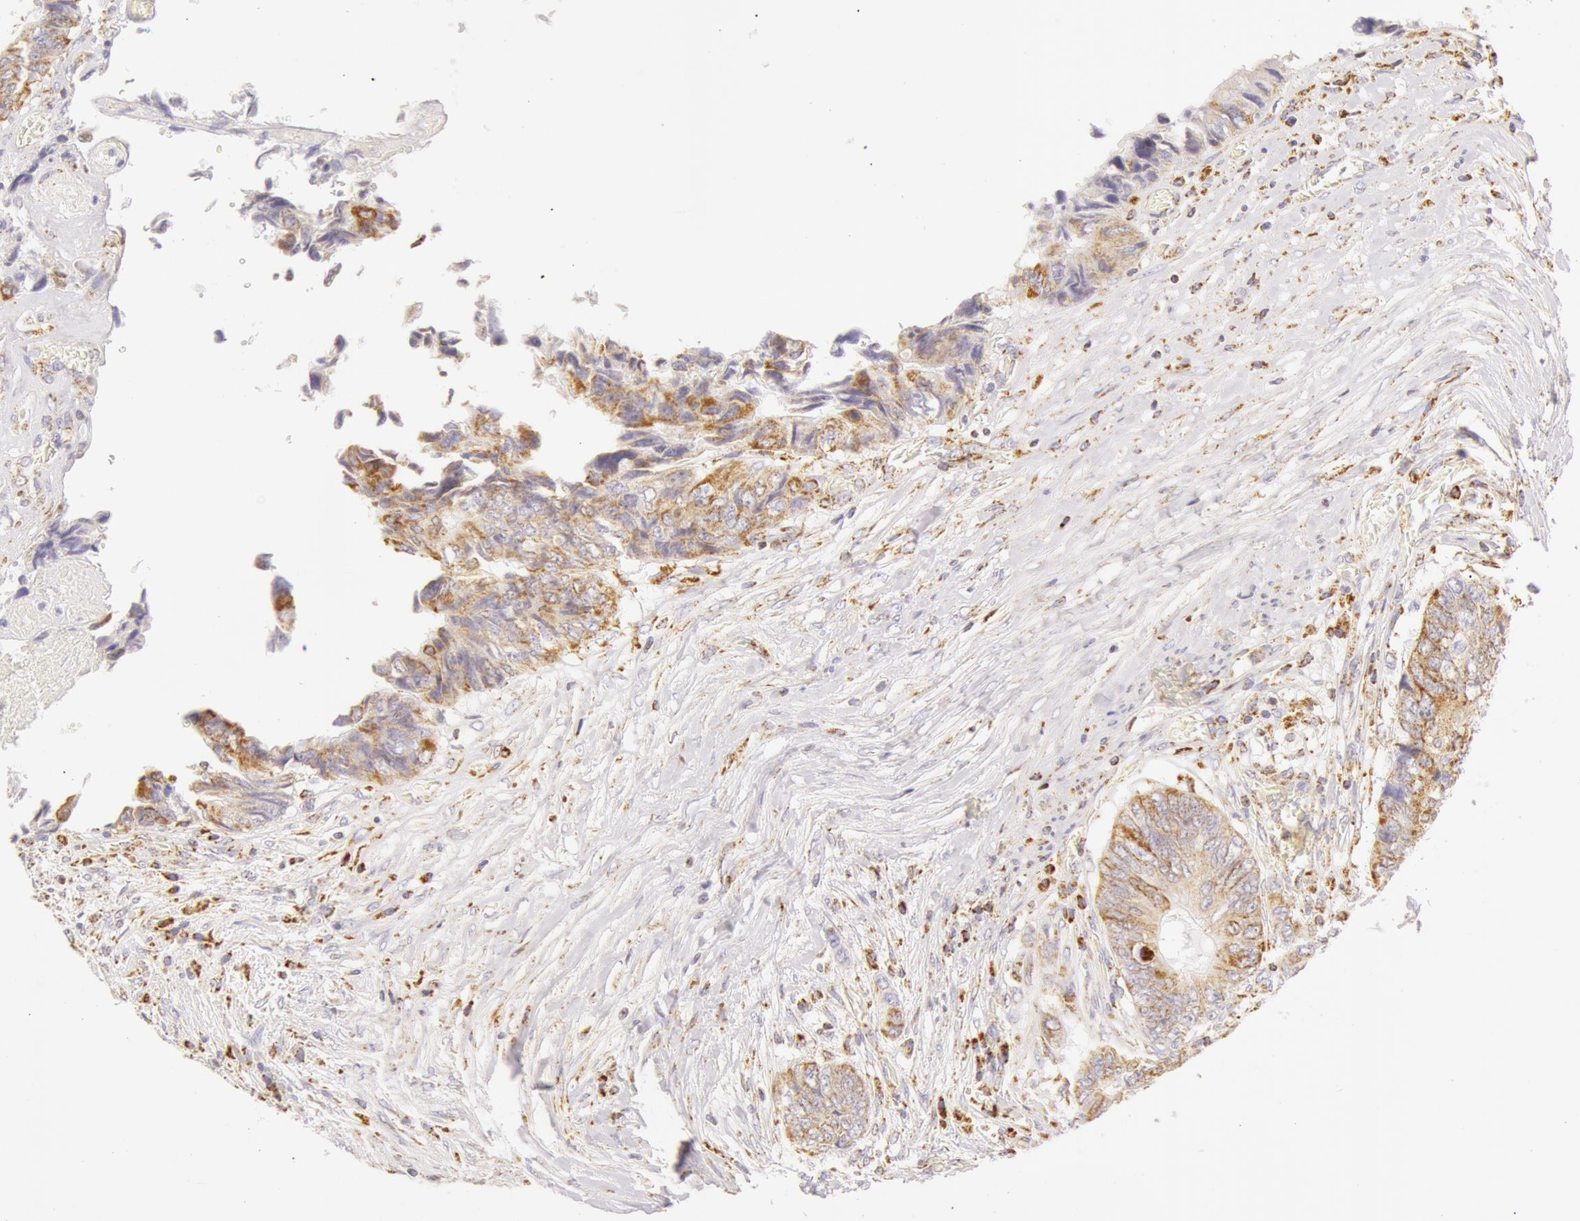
{"staining": {"intensity": "moderate", "quantity": "25%-75%", "location": "cytoplasmic/membranous"}, "tissue": "colorectal cancer", "cell_type": "Tumor cells", "image_type": "cancer", "snomed": [{"axis": "morphology", "description": "Adenocarcinoma, NOS"}, {"axis": "topography", "description": "Rectum"}], "caption": "High-power microscopy captured an immunohistochemistry histopathology image of colorectal cancer (adenocarcinoma), revealing moderate cytoplasmic/membranous expression in approximately 25%-75% of tumor cells.", "gene": "ATP5F1B", "patient": {"sex": "female", "age": 82}}